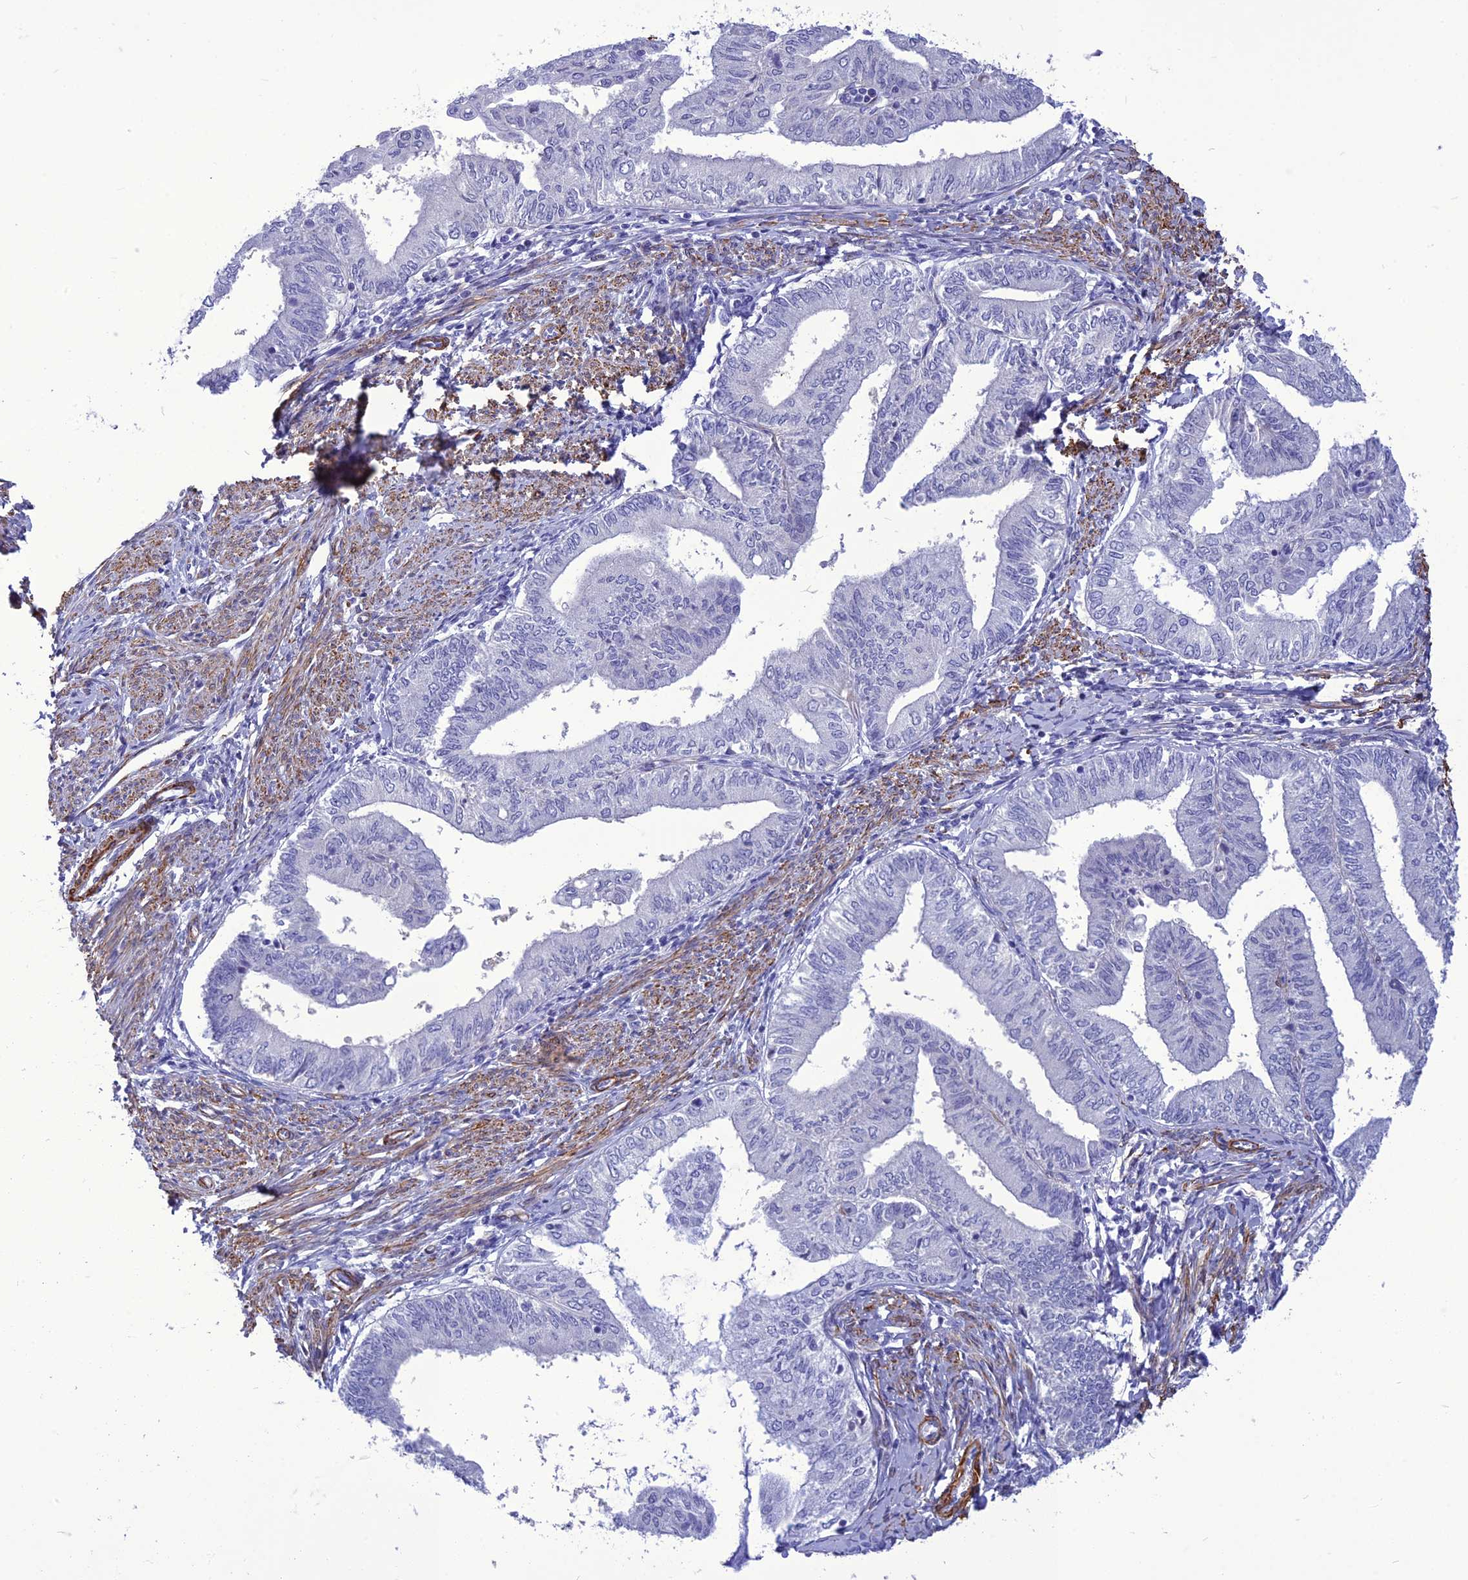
{"staining": {"intensity": "negative", "quantity": "none", "location": "none"}, "tissue": "endometrial cancer", "cell_type": "Tumor cells", "image_type": "cancer", "snomed": [{"axis": "morphology", "description": "Adenocarcinoma, NOS"}, {"axis": "topography", "description": "Endometrium"}], "caption": "An image of human endometrial cancer (adenocarcinoma) is negative for staining in tumor cells.", "gene": "NKD1", "patient": {"sex": "female", "age": 66}}